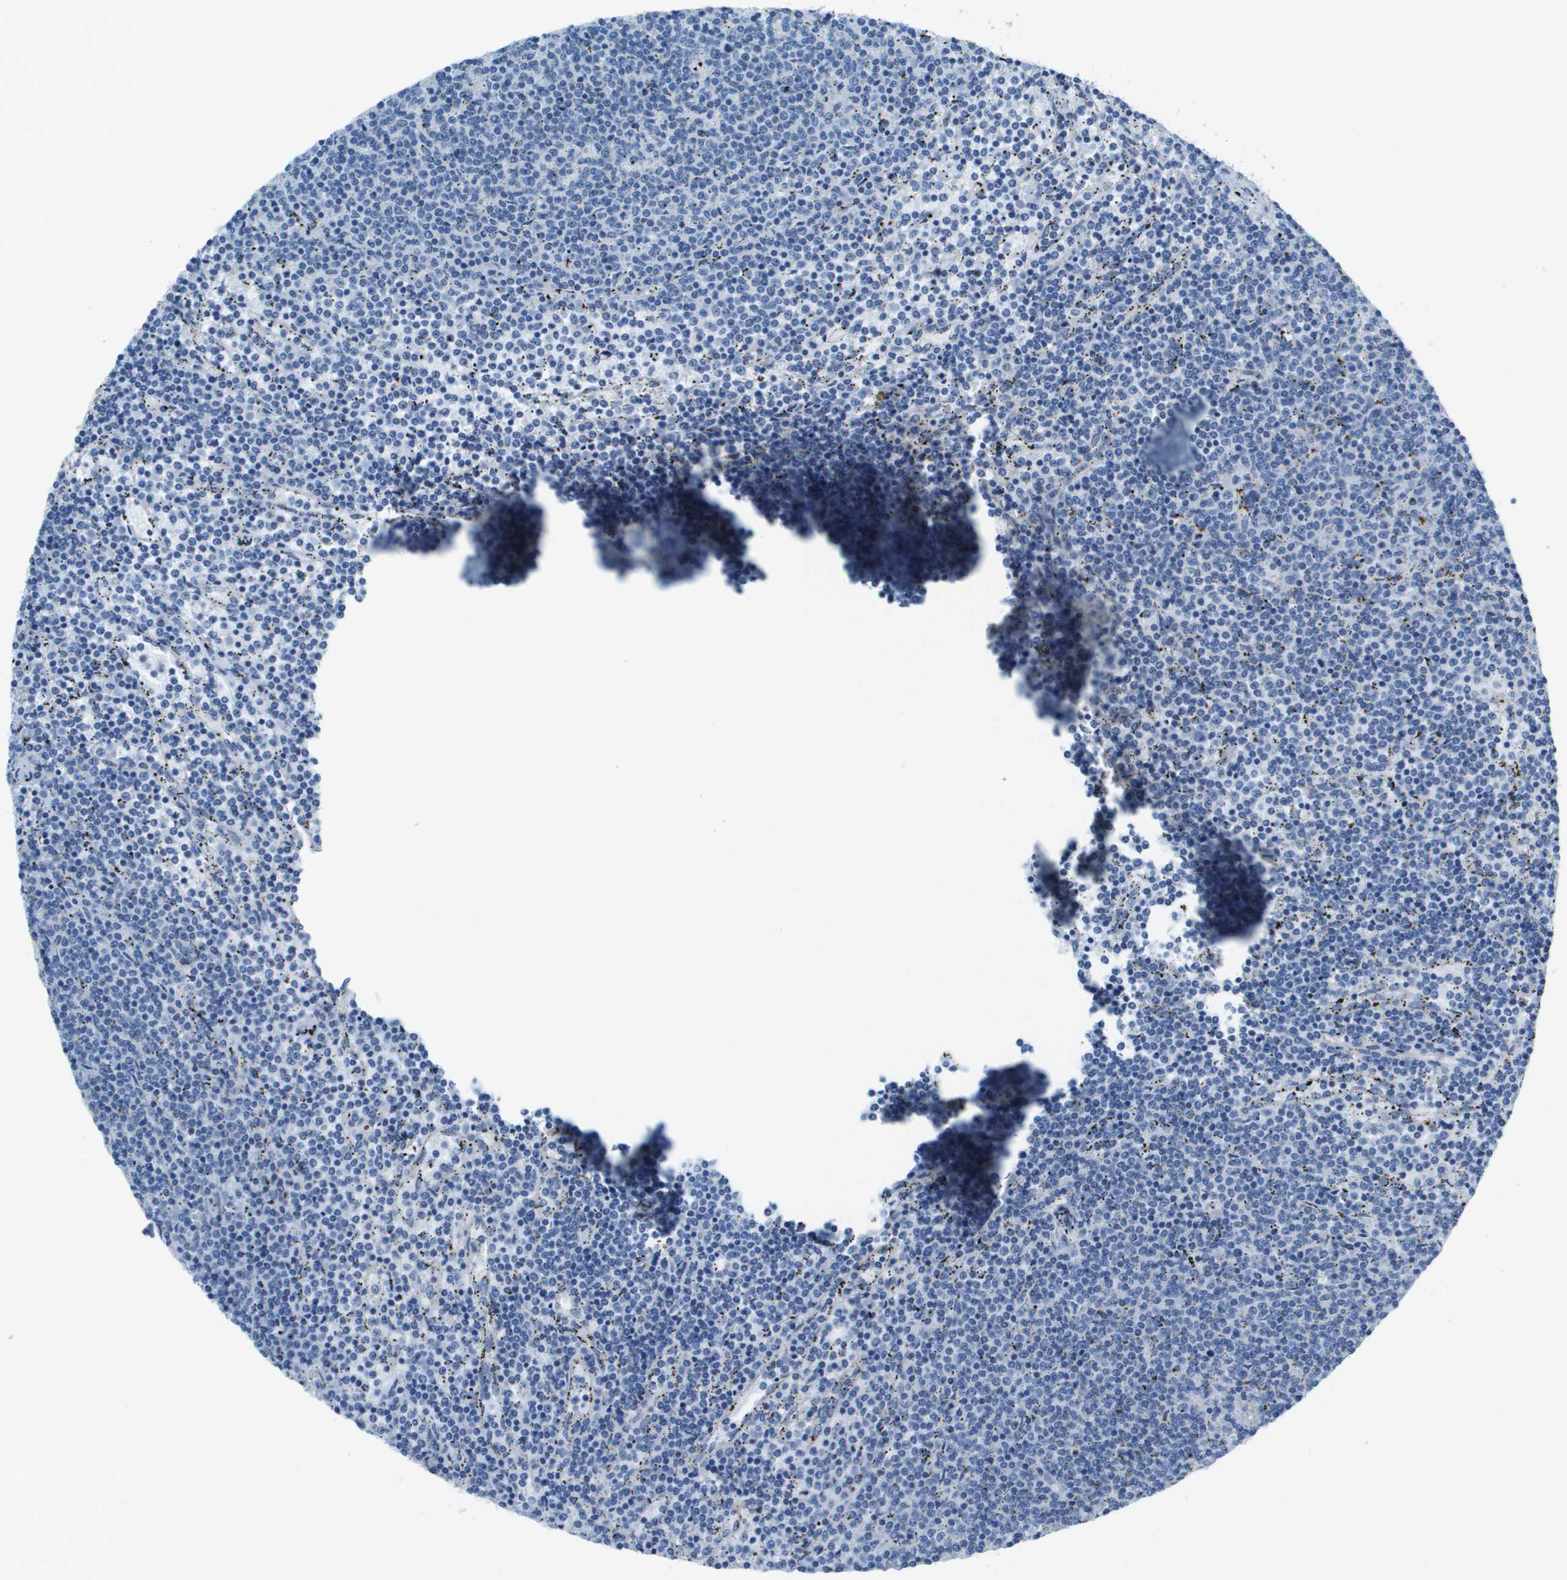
{"staining": {"intensity": "negative", "quantity": "none", "location": "none"}, "tissue": "lymphoma", "cell_type": "Tumor cells", "image_type": "cancer", "snomed": [{"axis": "morphology", "description": "Malignant lymphoma, non-Hodgkin's type, Low grade"}, {"axis": "topography", "description": "Spleen"}], "caption": "The histopathology image reveals no staining of tumor cells in lymphoma.", "gene": "SDC1", "patient": {"sex": "female", "age": 50}}